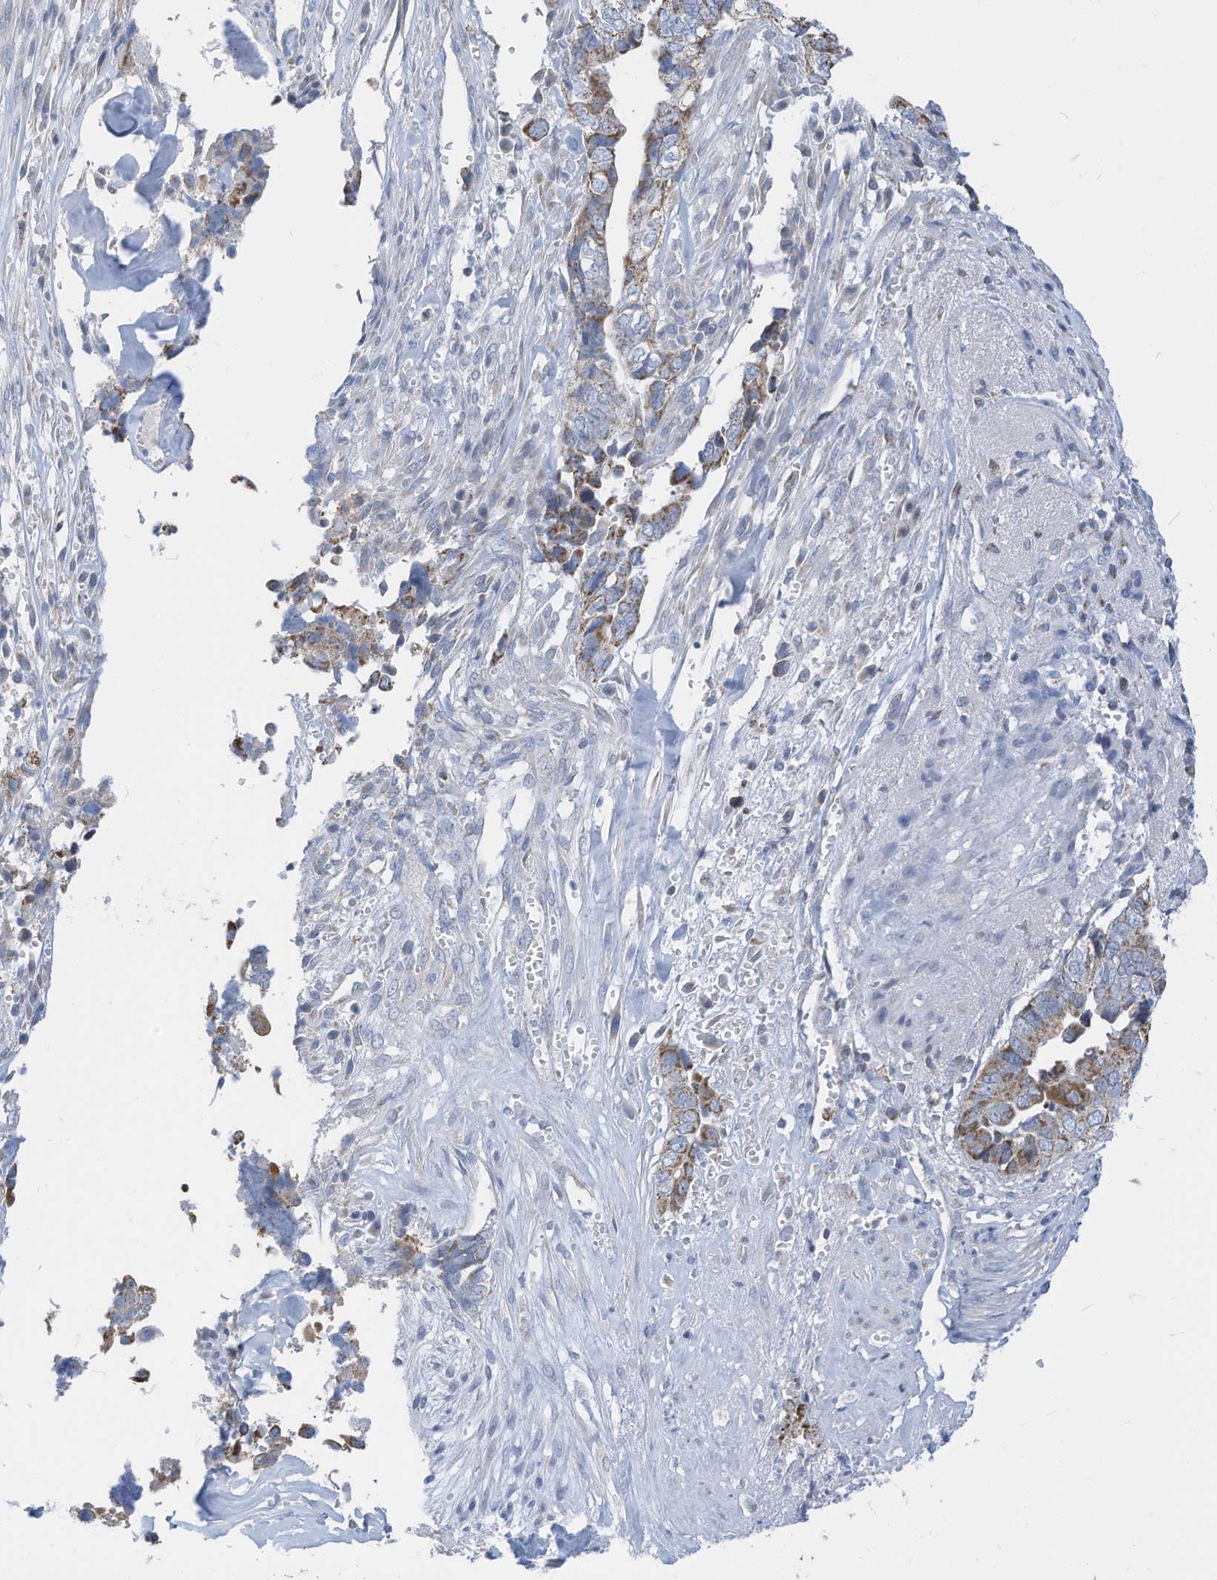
{"staining": {"intensity": "moderate", "quantity": "25%-75%", "location": "cytoplasmic/membranous"}, "tissue": "liver cancer", "cell_type": "Tumor cells", "image_type": "cancer", "snomed": [{"axis": "morphology", "description": "Cholangiocarcinoma"}, {"axis": "topography", "description": "Liver"}], "caption": "Liver cancer stained with immunohistochemistry (IHC) exhibits moderate cytoplasmic/membranous staining in approximately 25%-75% of tumor cells.", "gene": "NLN", "patient": {"sex": "female", "age": 79}}